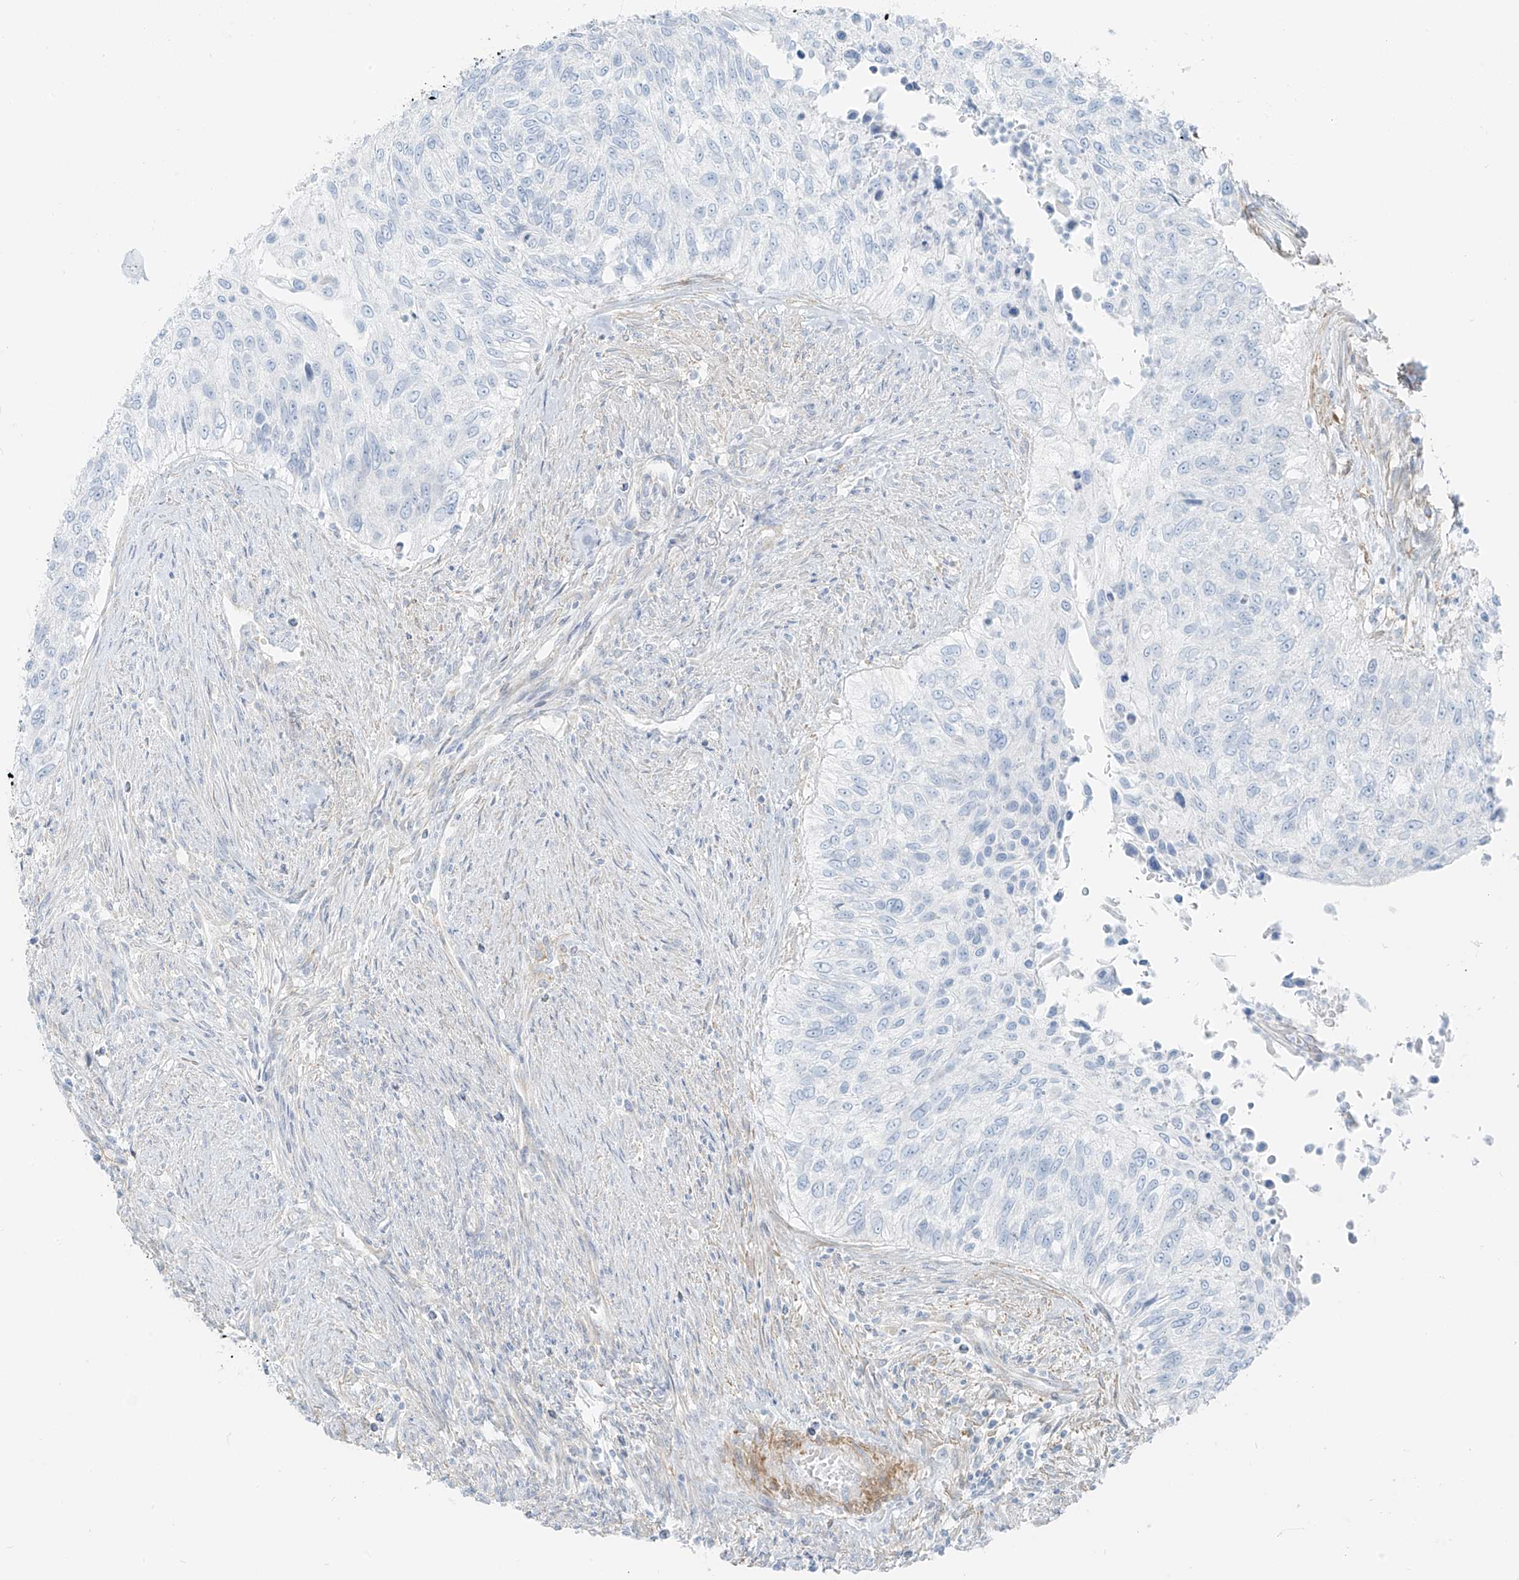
{"staining": {"intensity": "negative", "quantity": "none", "location": "none"}, "tissue": "urothelial cancer", "cell_type": "Tumor cells", "image_type": "cancer", "snomed": [{"axis": "morphology", "description": "Urothelial carcinoma, High grade"}, {"axis": "topography", "description": "Urinary bladder"}], "caption": "High power microscopy micrograph of an immunohistochemistry (IHC) photomicrograph of urothelial carcinoma (high-grade), revealing no significant expression in tumor cells.", "gene": "SMCP", "patient": {"sex": "female", "age": 60}}